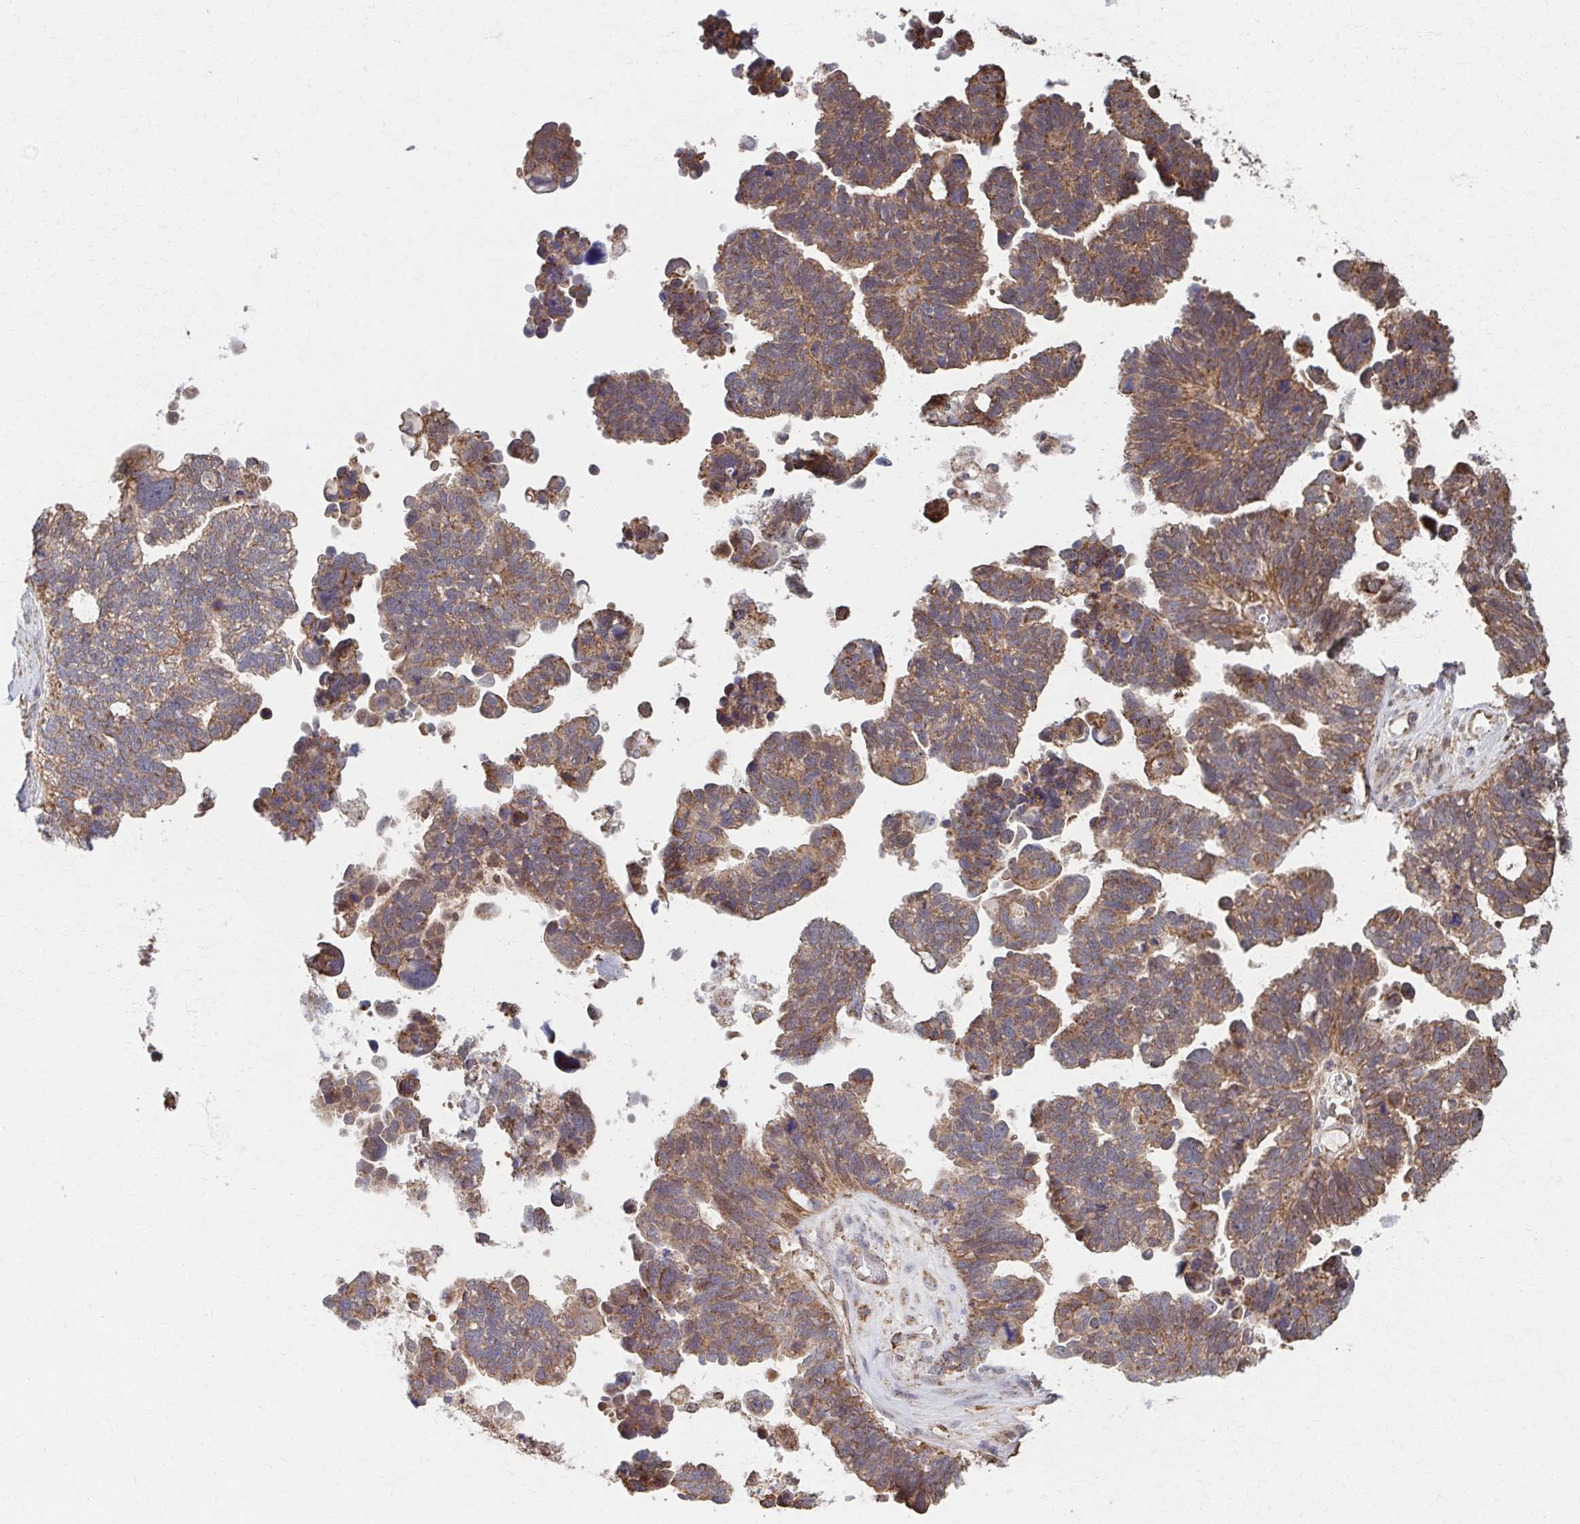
{"staining": {"intensity": "moderate", "quantity": ">75%", "location": "cytoplasmic/membranous"}, "tissue": "ovarian cancer", "cell_type": "Tumor cells", "image_type": "cancer", "snomed": [{"axis": "morphology", "description": "Cystadenocarcinoma, serous, NOS"}, {"axis": "topography", "description": "Ovary"}], "caption": "Immunohistochemical staining of ovarian cancer (serous cystadenocarcinoma) displays medium levels of moderate cytoplasmic/membranous expression in approximately >75% of tumor cells.", "gene": "KLHL34", "patient": {"sex": "female", "age": 60}}